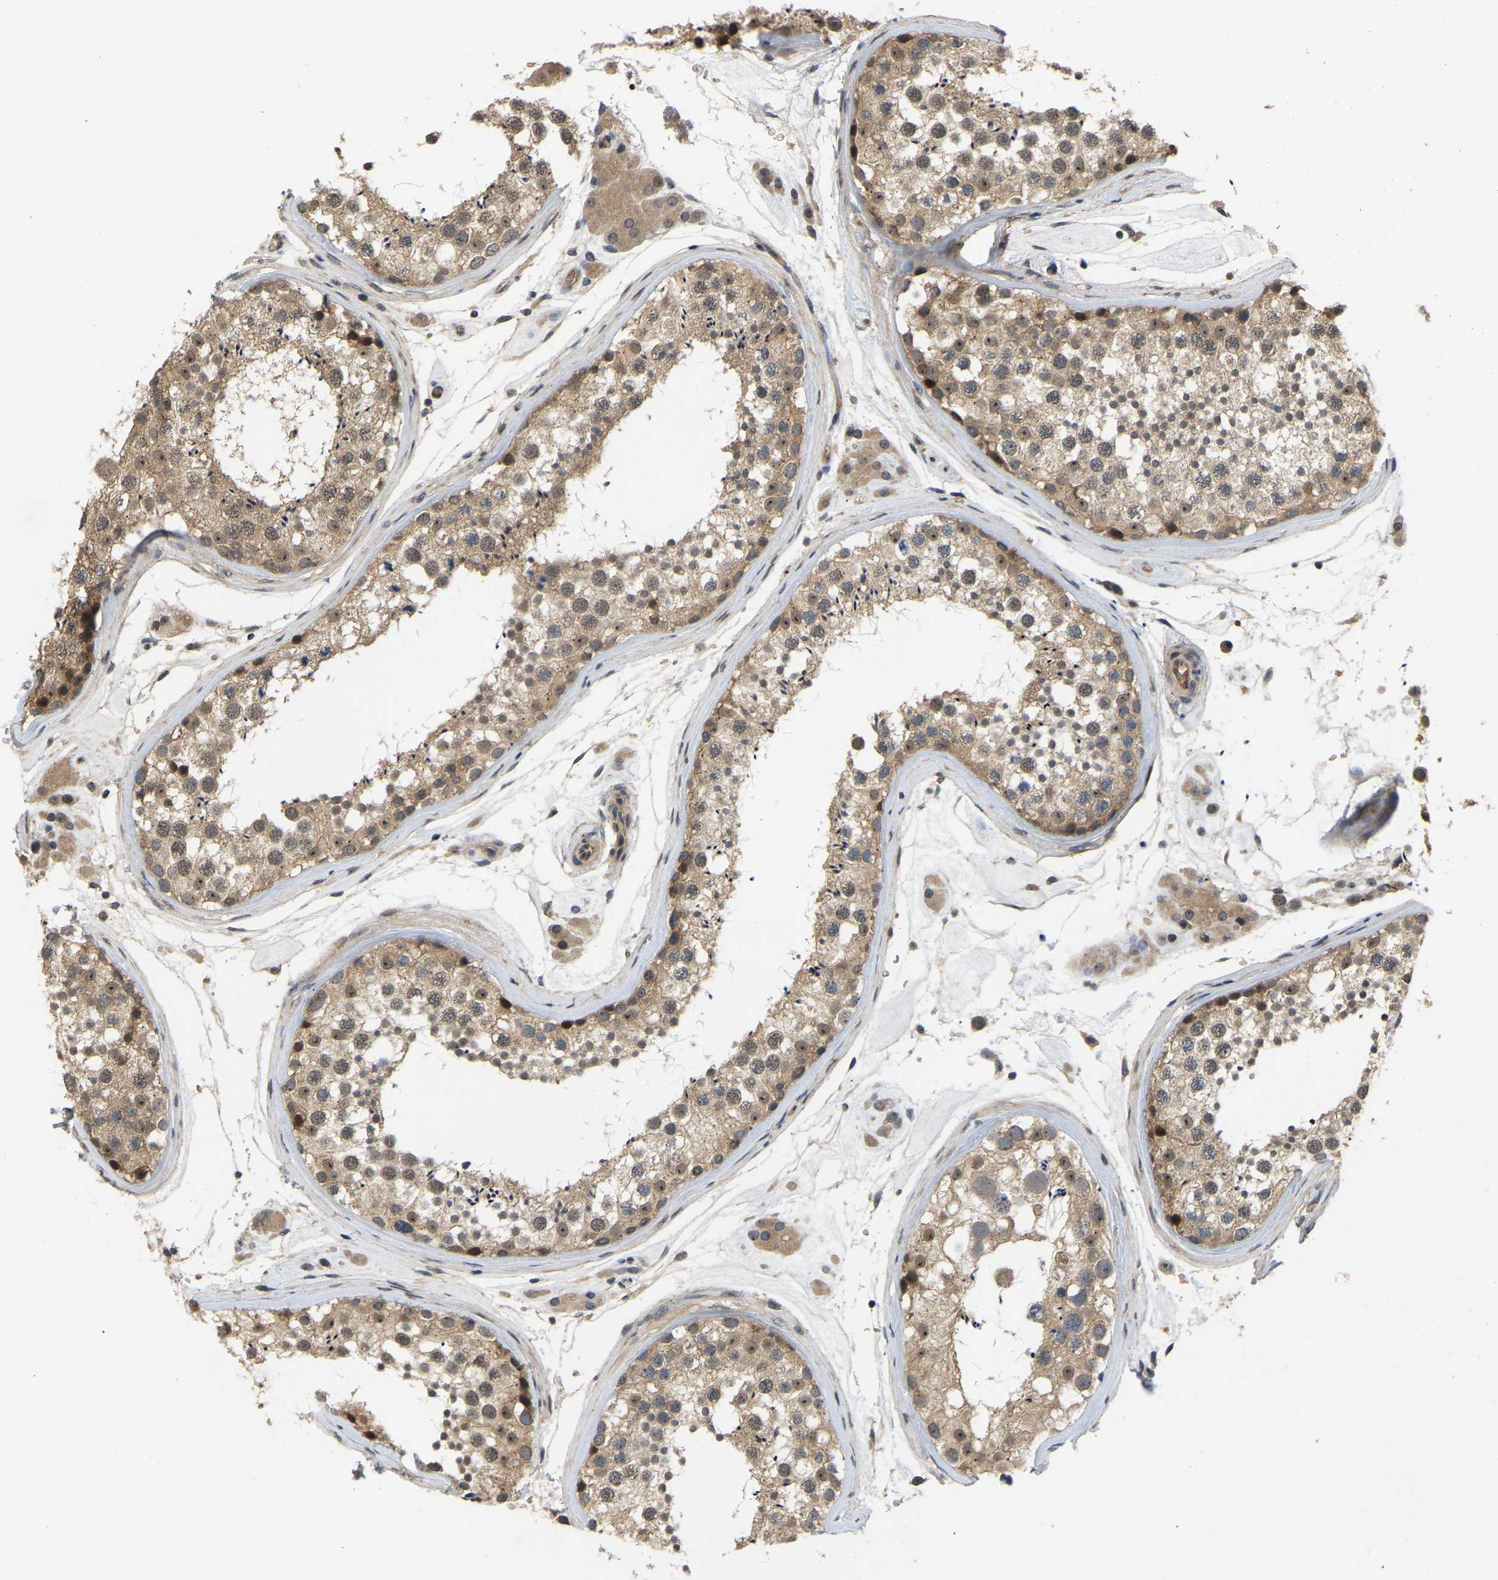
{"staining": {"intensity": "weak", "quantity": ">75%", "location": "cytoplasmic/membranous,nuclear"}, "tissue": "testis", "cell_type": "Cells in seminiferous ducts", "image_type": "normal", "snomed": [{"axis": "morphology", "description": "Normal tissue, NOS"}, {"axis": "topography", "description": "Testis"}], "caption": "Immunohistochemical staining of normal human testis shows low levels of weak cytoplasmic/membranous,nuclear positivity in approximately >75% of cells in seminiferous ducts. Using DAB (brown) and hematoxylin (blue) stains, captured at high magnification using brightfield microscopy.", "gene": "LIMK2", "patient": {"sex": "male", "age": 46}}